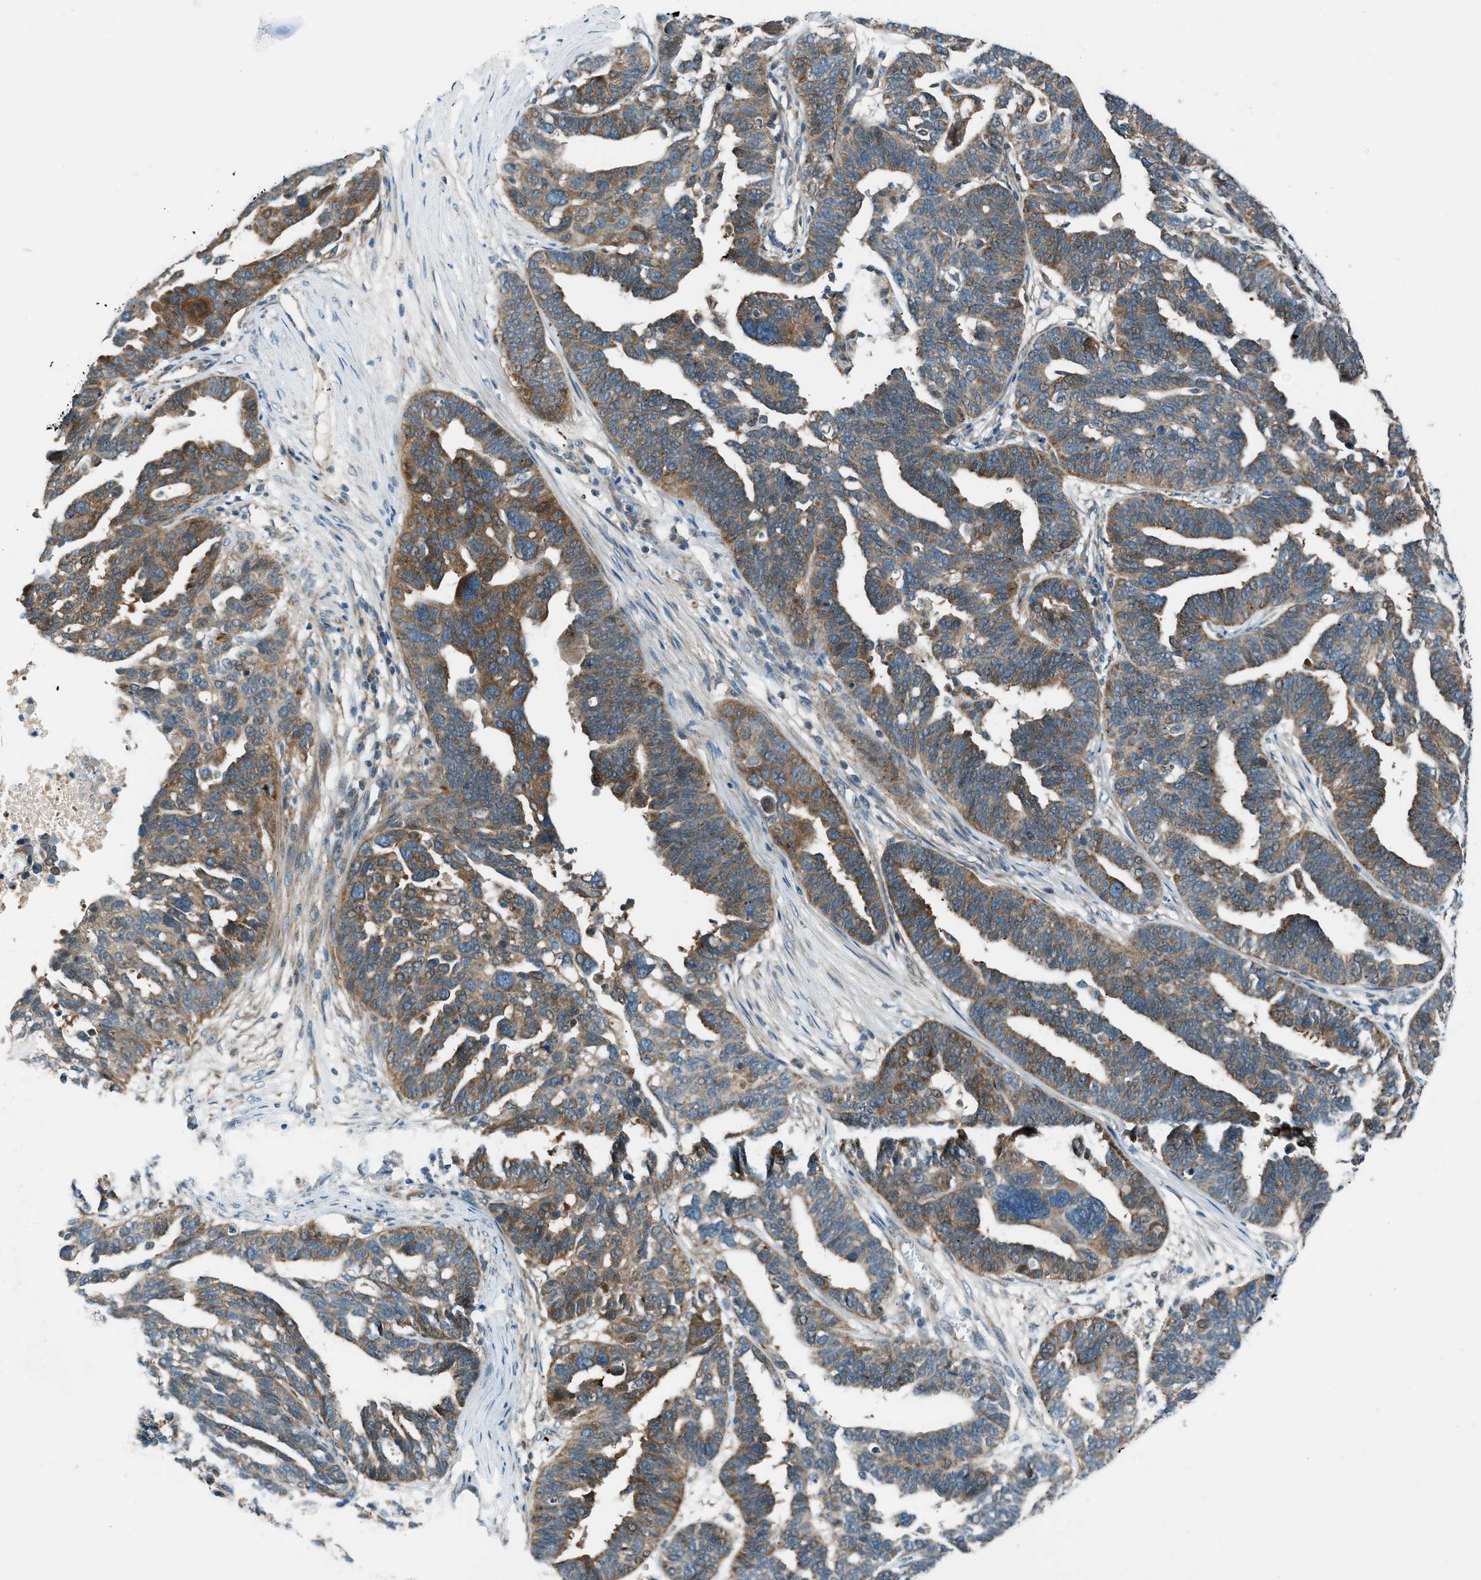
{"staining": {"intensity": "moderate", "quantity": "25%-75%", "location": "cytoplasmic/membranous"}, "tissue": "ovarian cancer", "cell_type": "Tumor cells", "image_type": "cancer", "snomed": [{"axis": "morphology", "description": "Cystadenocarcinoma, serous, NOS"}, {"axis": "topography", "description": "Ovary"}], "caption": "Protein expression analysis of ovarian cancer (serous cystadenocarcinoma) exhibits moderate cytoplasmic/membranous expression in about 25%-75% of tumor cells.", "gene": "PIGG", "patient": {"sex": "female", "age": 59}}